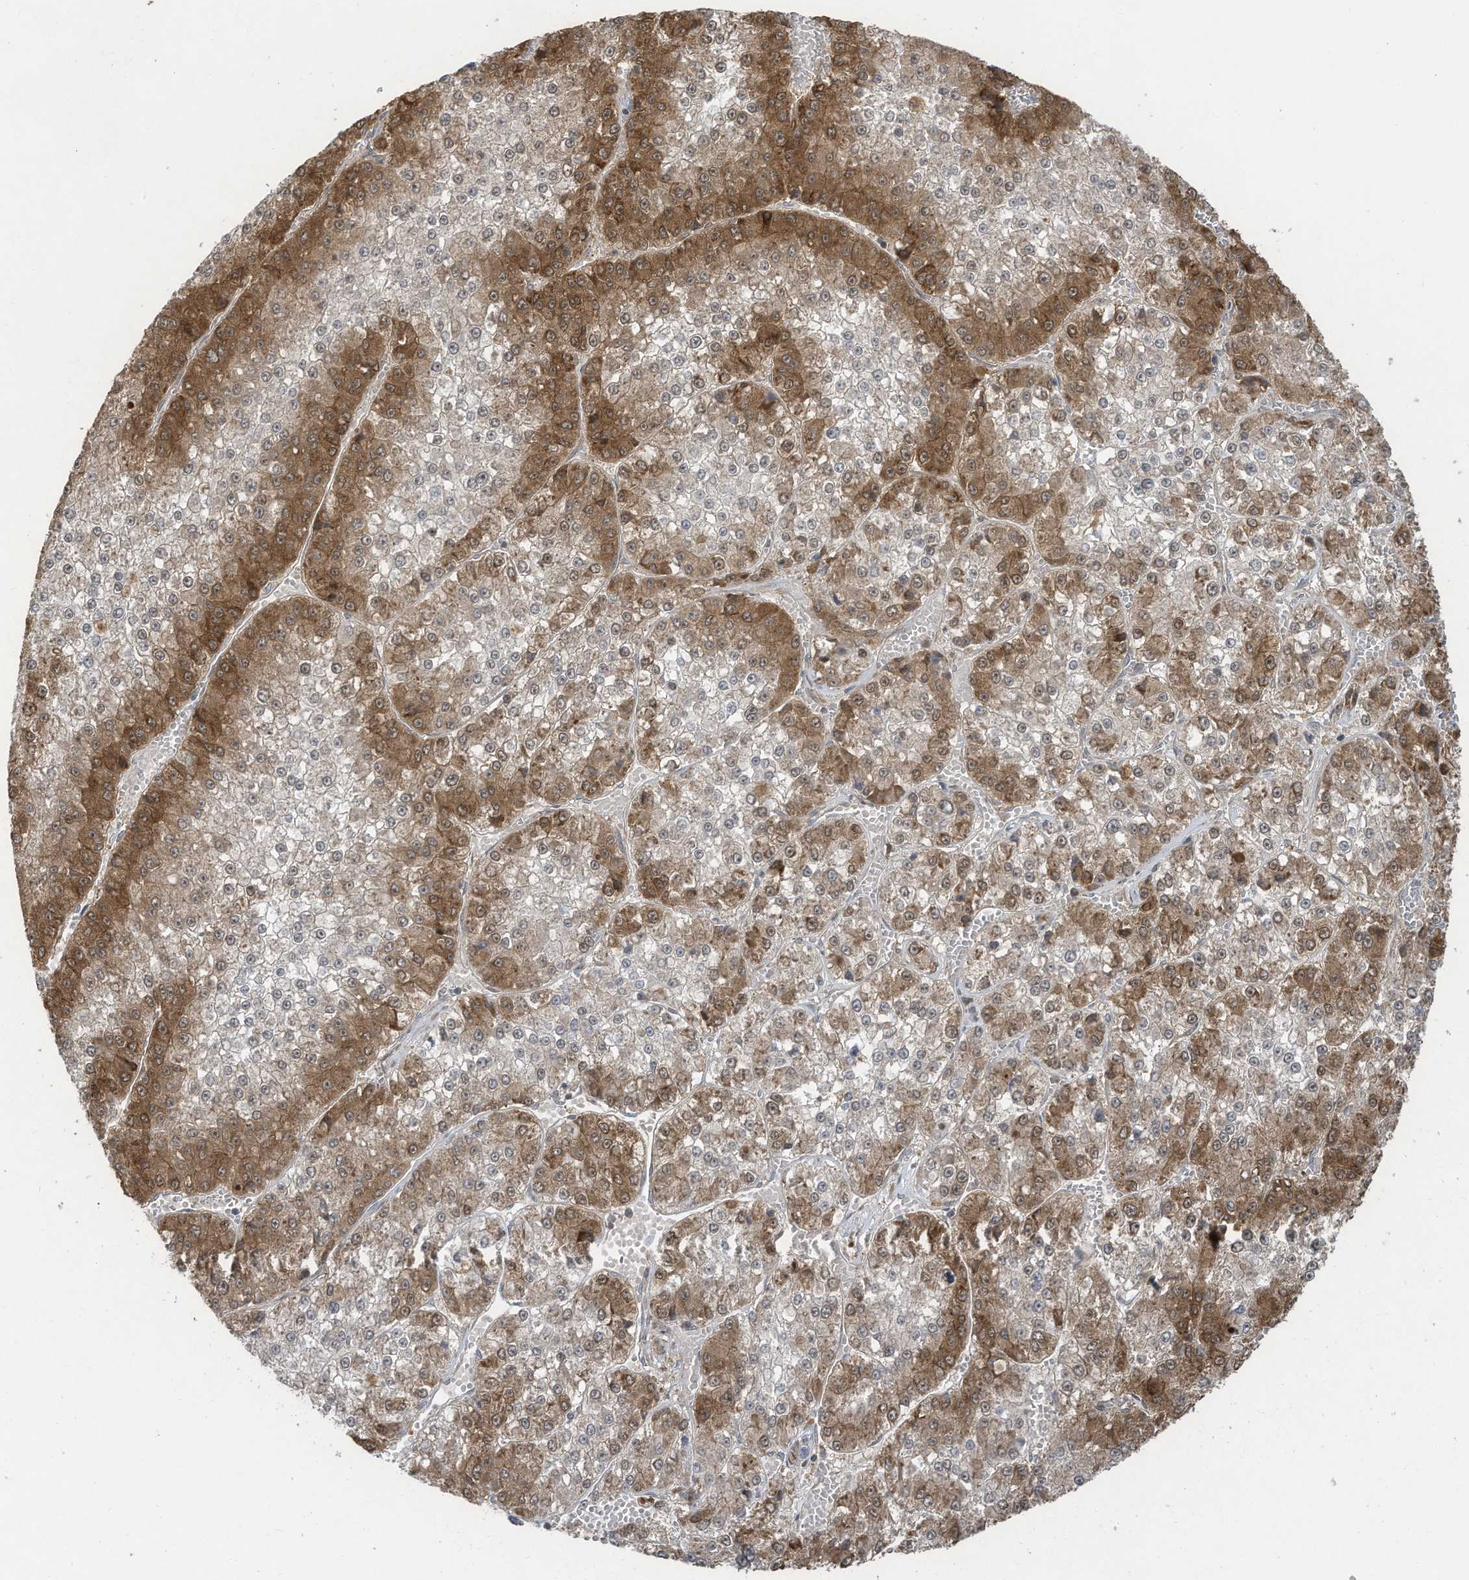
{"staining": {"intensity": "moderate", "quantity": "25%-75%", "location": "cytoplasmic/membranous,nuclear"}, "tissue": "liver cancer", "cell_type": "Tumor cells", "image_type": "cancer", "snomed": [{"axis": "morphology", "description": "Carcinoma, Hepatocellular, NOS"}, {"axis": "topography", "description": "Liver"}], "caption": "Moderate cytoplasmic/membranous and nuclear positivity for a protein is identified in approximately 25%-75% of tumor cells of liver cancer (hepatocellular carcinoma) using immunohistochemistry.", "gene": "OLA1", "patient": {"sex": "female", "age": 73}}